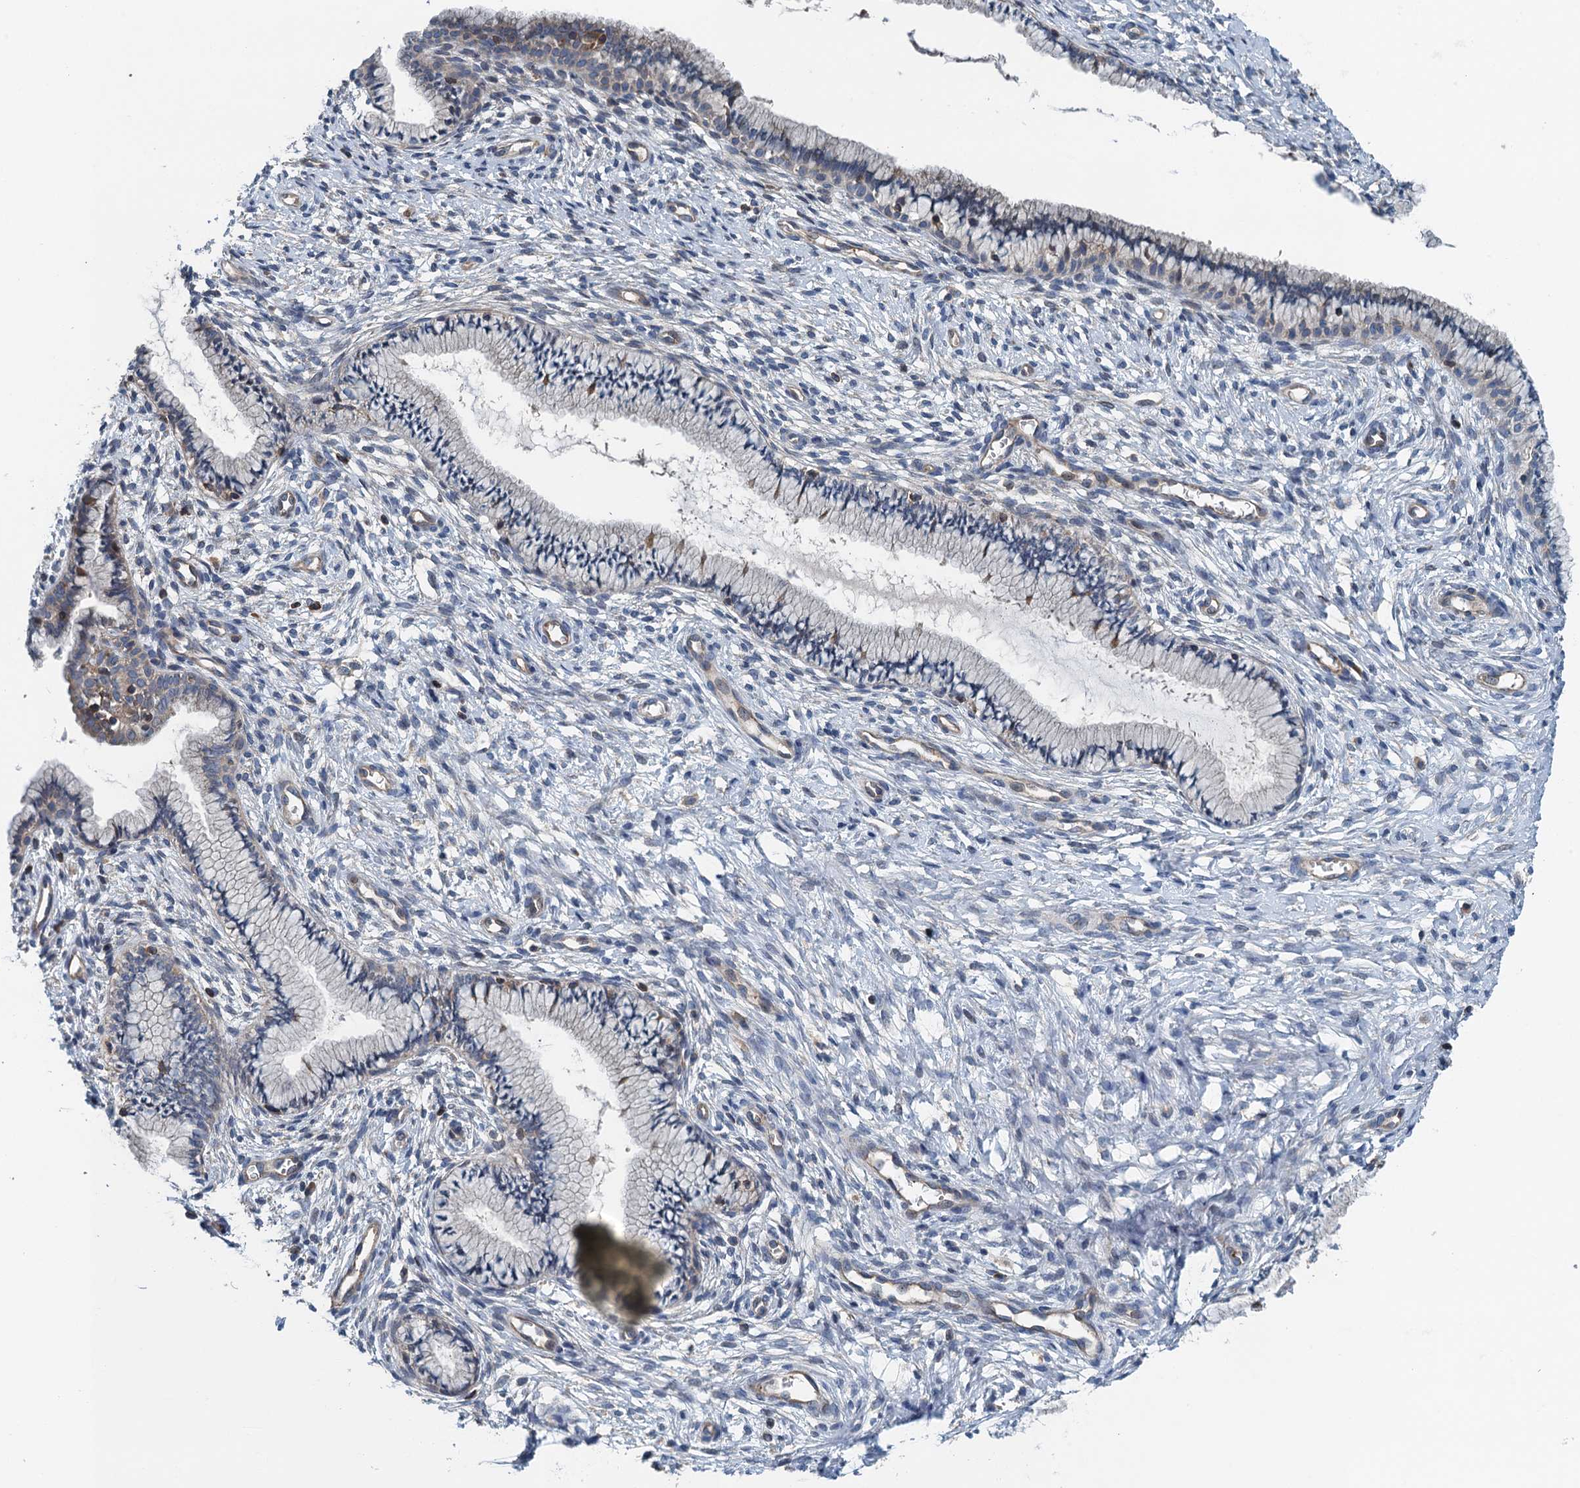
{"staining": {"intensity": "negative", "quantity": "none", "location": "none"}, "tissue": "cervix", "cell_type": "Glandular cells", "image_type": "normal", "snomed": [{"axis": "morphology", "description": "Normal tissue, NOS"}, {"axis": "topography", "description": "Cervix"}], "caption": "Protein analysis of normal cervix displays no significant staining in glandular cells.", "gene": "PPP1R14D", "patient": {"sex": "female", "age": 36}}